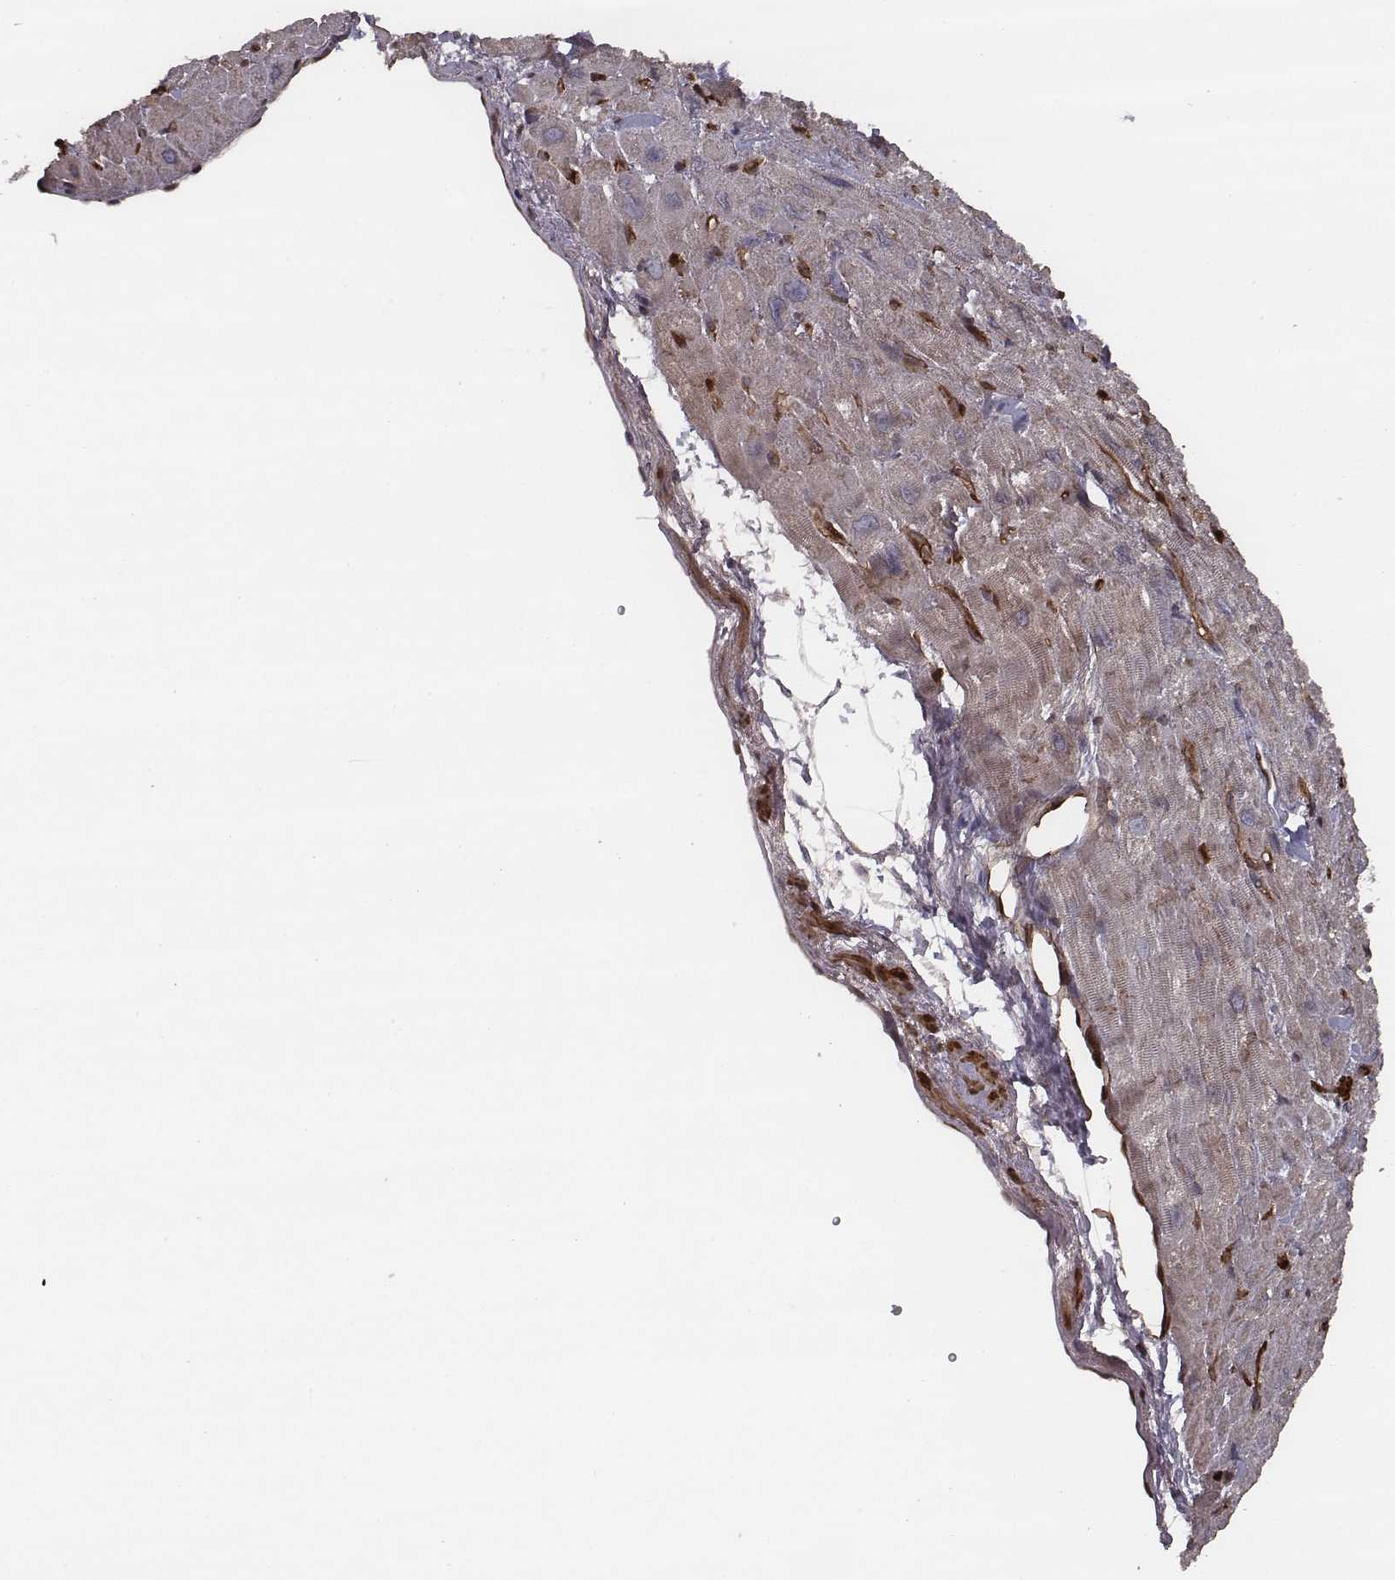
{"staining": {"intensity": "negative", "quantity": "none", "location": "none"}, "tissue": "heart muscle", "cell_type": "Cardiomyocytes", "image_type": "normal", "snomed": [{"axis": "morphology", "description": "Normal tissue, NOS"}, {"axis": "topography", "description": "Heart"}], "caption": "IHC micrograph of normal heart muscle: human heart muscle stained with DAB (3,3'-diaminobenzidine) reveals no significant protein positivity in cardiomyocytes. (Brightfield microscopy of DAB (3,3'-diaminobenzidine) IHC at high magnification).", "gene": "ISYNA1", "patient": {"sex": "female", "age": 62}}